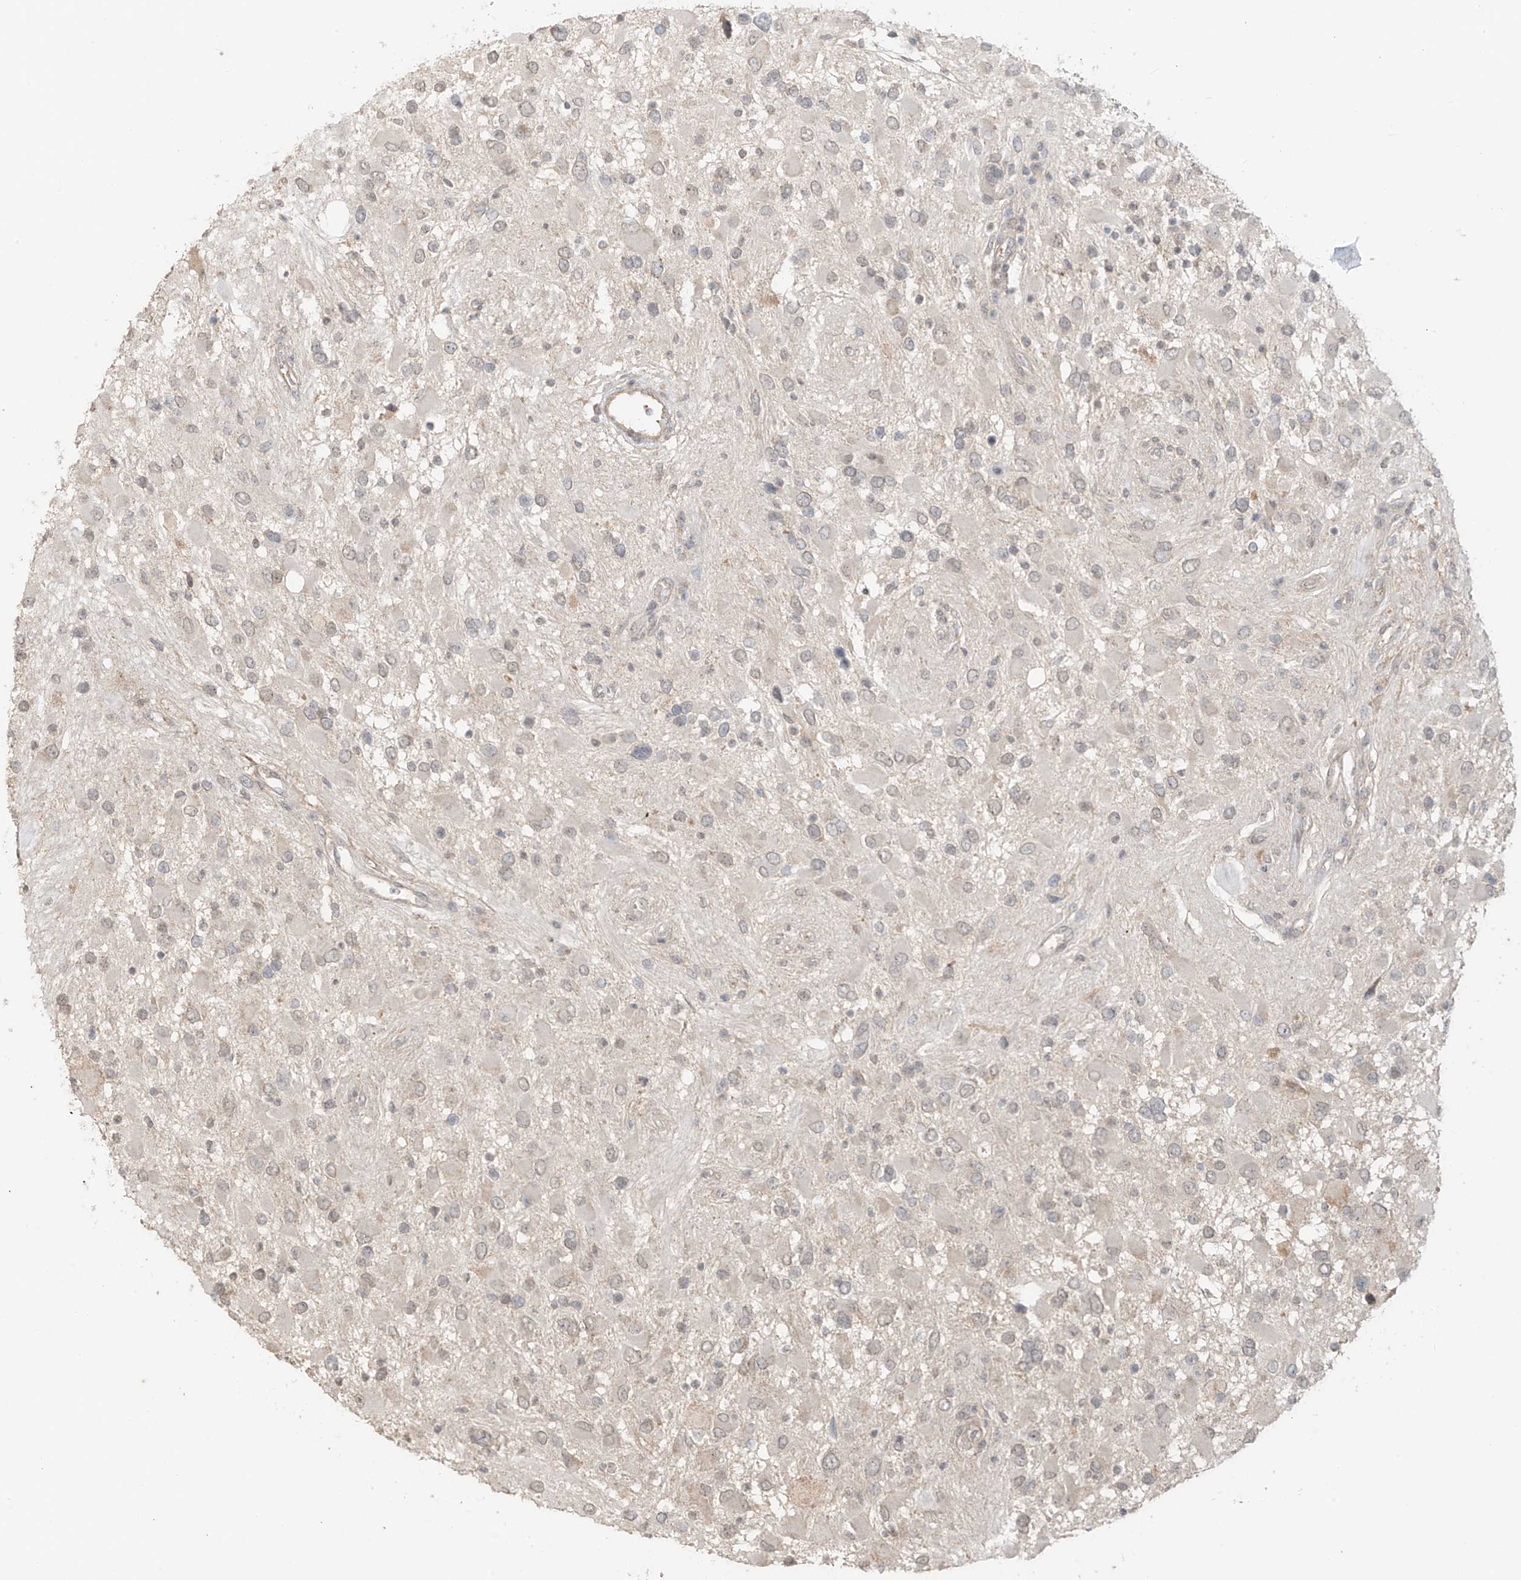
{"staining": {"intensity": "weak", "quantity": "<25%", "location": "nuclear"}, "tissue": "glioma", "cell_type": "Tumor cells", "image_type": "cancer", "snomed": [{"axis": "morphology", "description": "Glioma, malignant, High grade"}, {"axis": "topography", "description": "Brain"}], "caption": "Immunohistochemistry (IHC) micrograph of human malignant glioma (high-grade) stained for a protein (brown), which shows no positivity in tumor cells.", "gene": "ABCD1", "patient": {"sex": "male", "age": 53}}